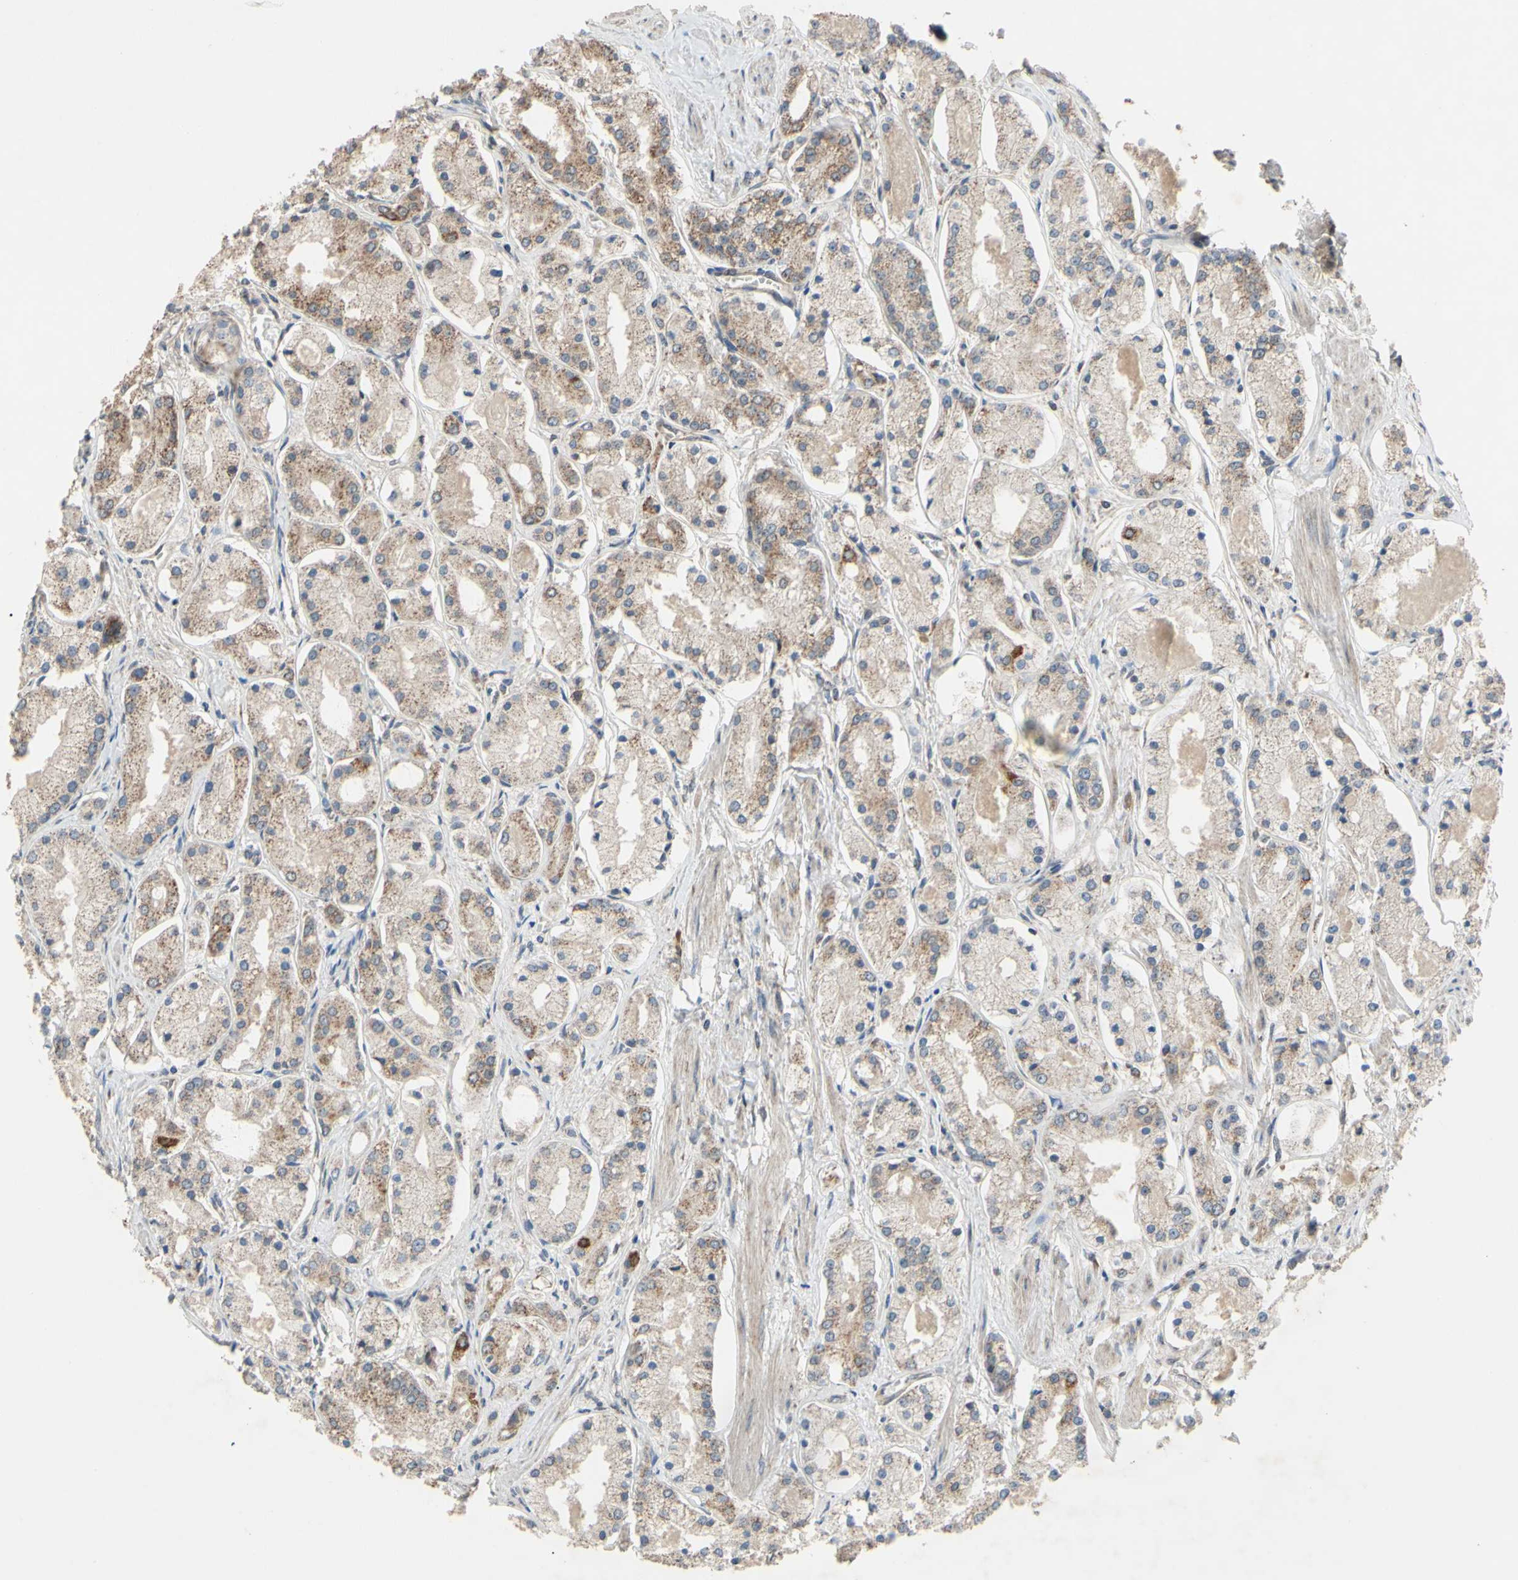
{"staining": {"intensity": "moderate", "quantity": "25%-75%", "location": "cytoplasmic/membranous"}, "tissue": "prostate cancer", "cell_type": "Tumor cells", "image_type": "cancer", "snomed": [{"axis": "morphology", "description": "Adenocarcinoma, High grade"}, {"axis": "topography", "description": "Prostate"}], "caption": "Approximately 25%-75% of tumor cells in human high-grade adenocarcinoma (prostate) reveal moderate cytoplasmic/membranous protein staining as visualized by brown immunohistochemical staining.", "gene": "CD164", "patient": {"sex": "male", "age": 66}}